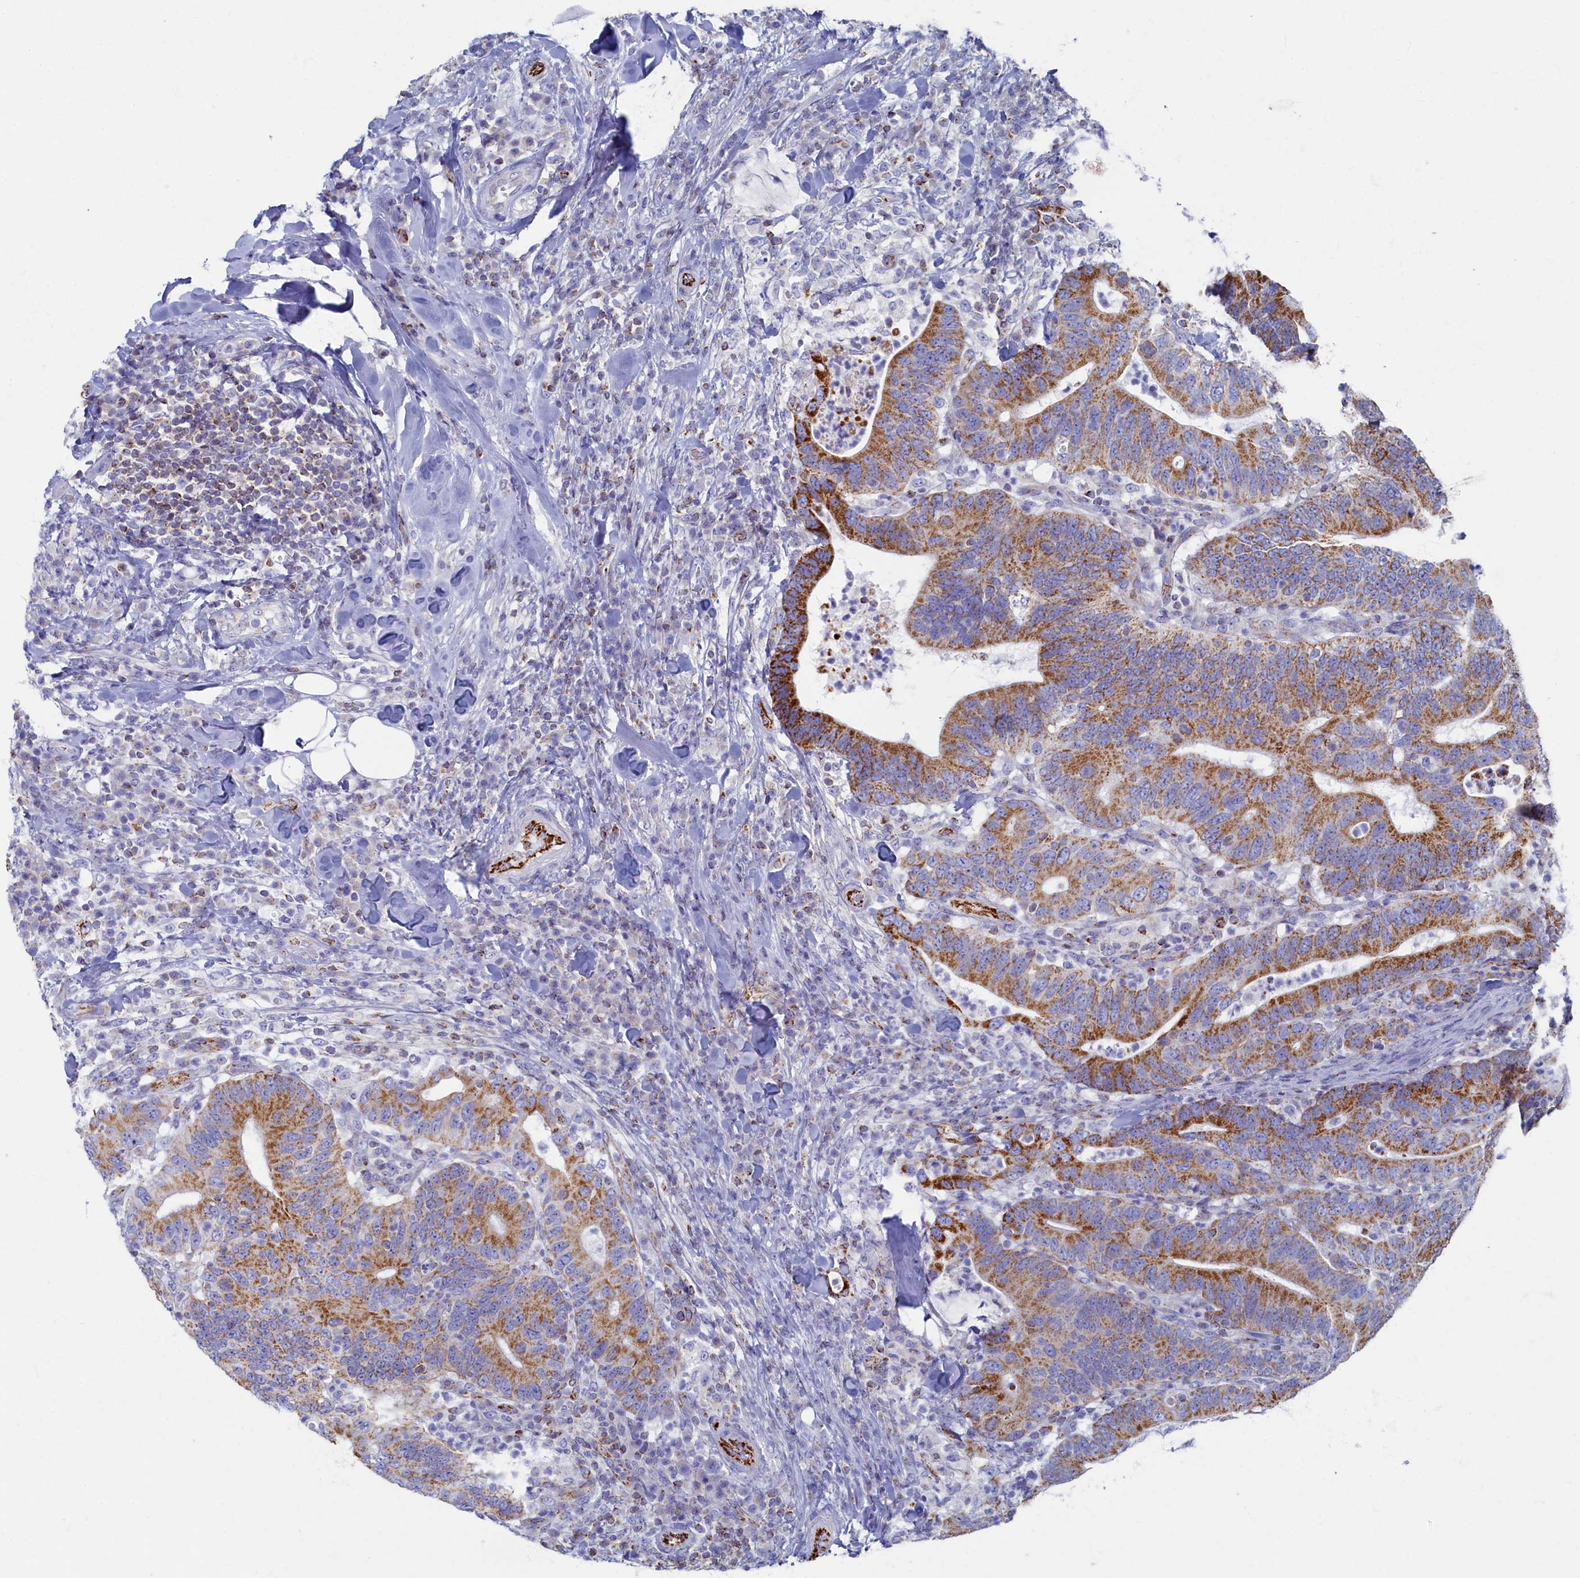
{"staining": {"intensity": "strong", "quantity": "25%-75%", "location": "cytoplasmic/membranous"}, "tissue": "colorectal cancer", "cell_type": "Tumor cells", "image_type": "cancer", "snomed": [{"axis": "morphology", "description": "Adenocarcinoma, NOS"}, {"axis": "topography", "description": "Colon"}], "caption": "The immunohistochemical stain highlights strong cytoplasmic/membranous staining in tumor cells of colorectal cancer tissue.", "gene": "OCIAD2", "patient": {"sex": "female", "age": 66}}